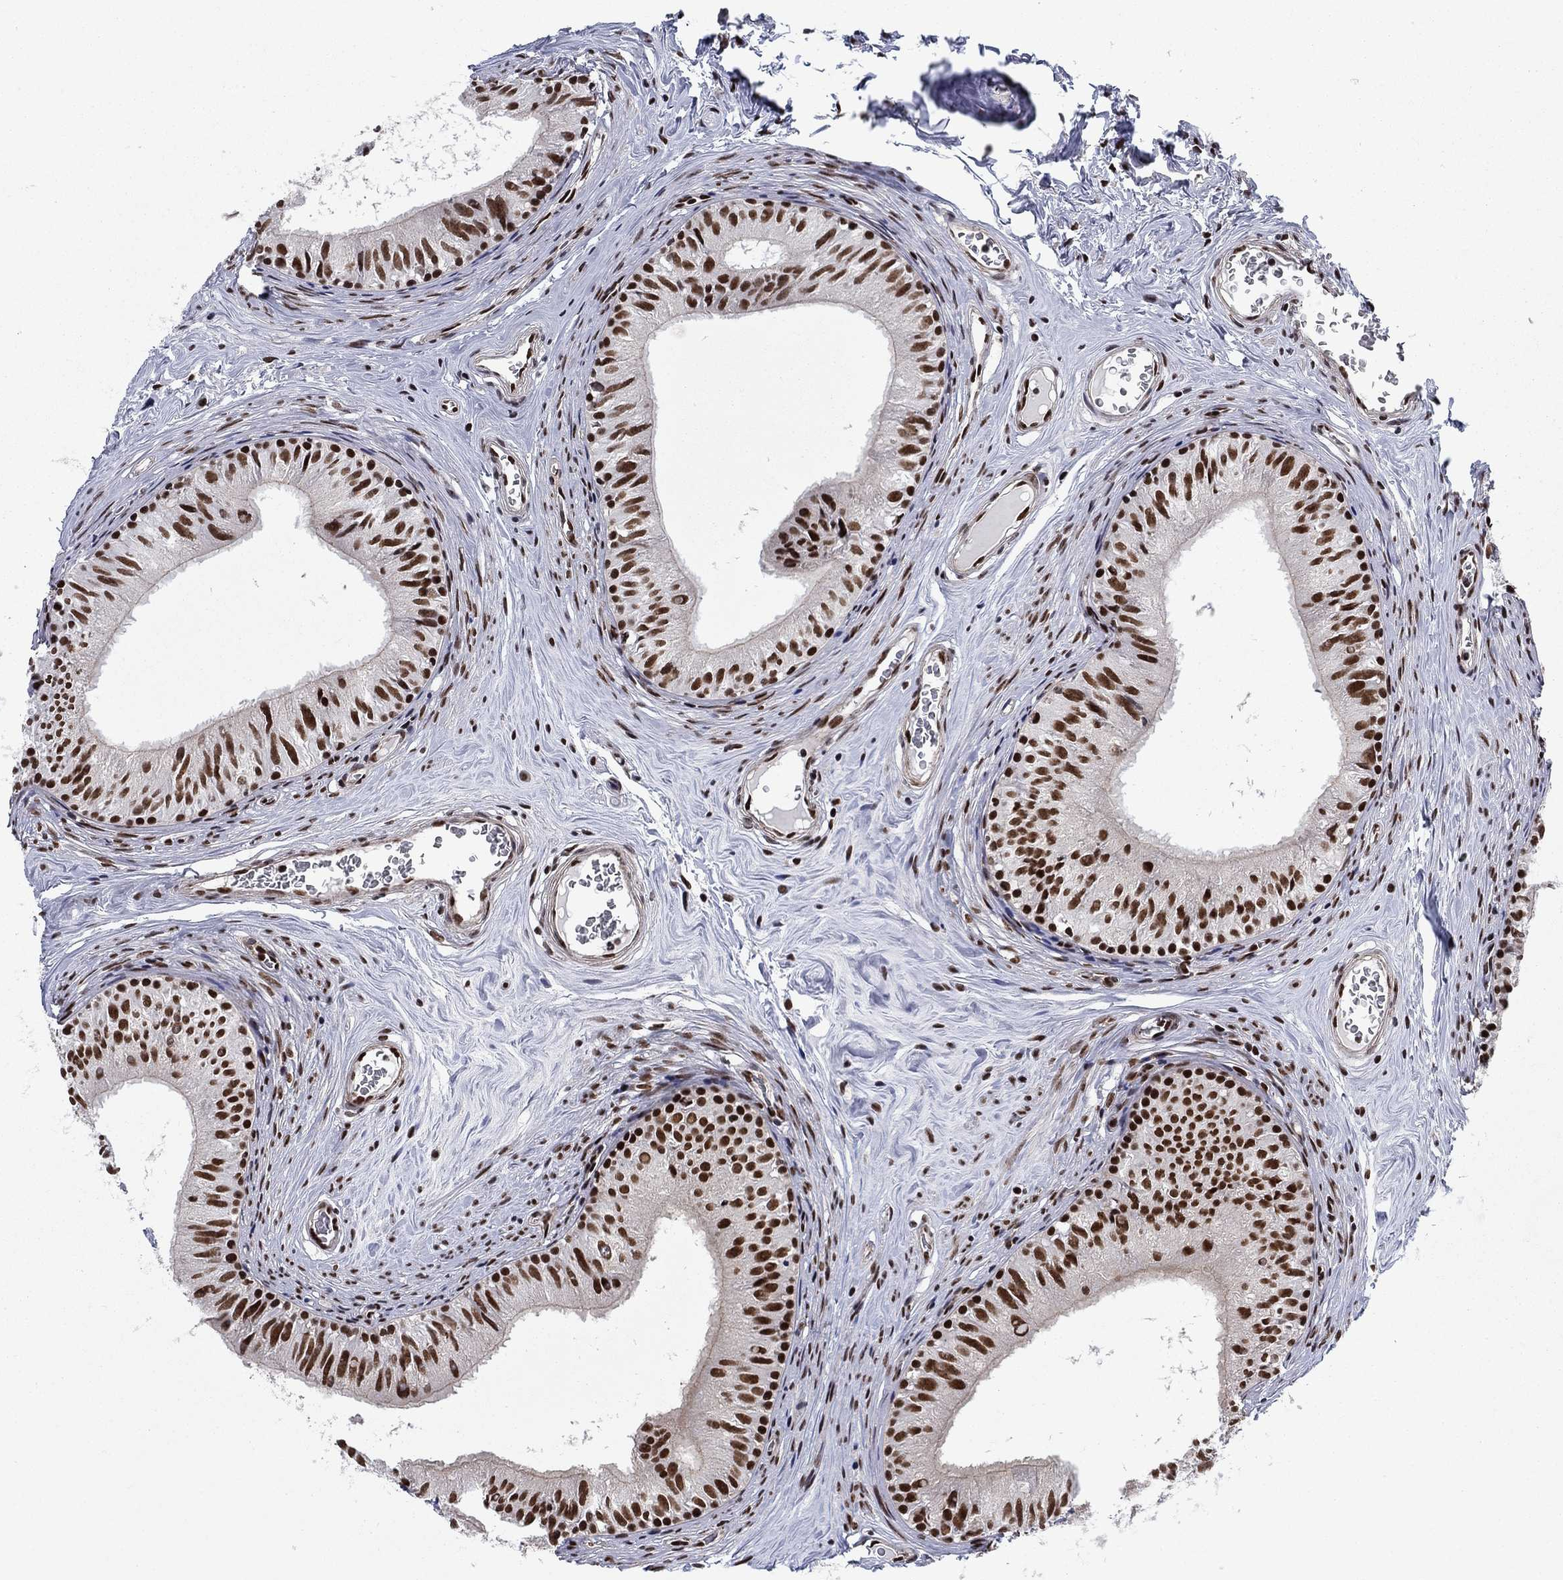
{"staining": {"intensity": "strong", "quantity": ">75%", "location": "nuclear"}, "tissue": "epididymis", "cell_type": "Glandular cells", "image_type": "normal", "snomed": [{"axis": "morphology", "description": "Normal tissue, NOS"}, {"axis": "topography", "description": "Epididymis"}], "caption": "An image showing strong nuclear positivity in about >75% of glandular cells in normal epididymis, as visualized by brown immunohistochemical staining.", "gene": "RPRD1B", "patient": {"sex": "male", "age": 52}}